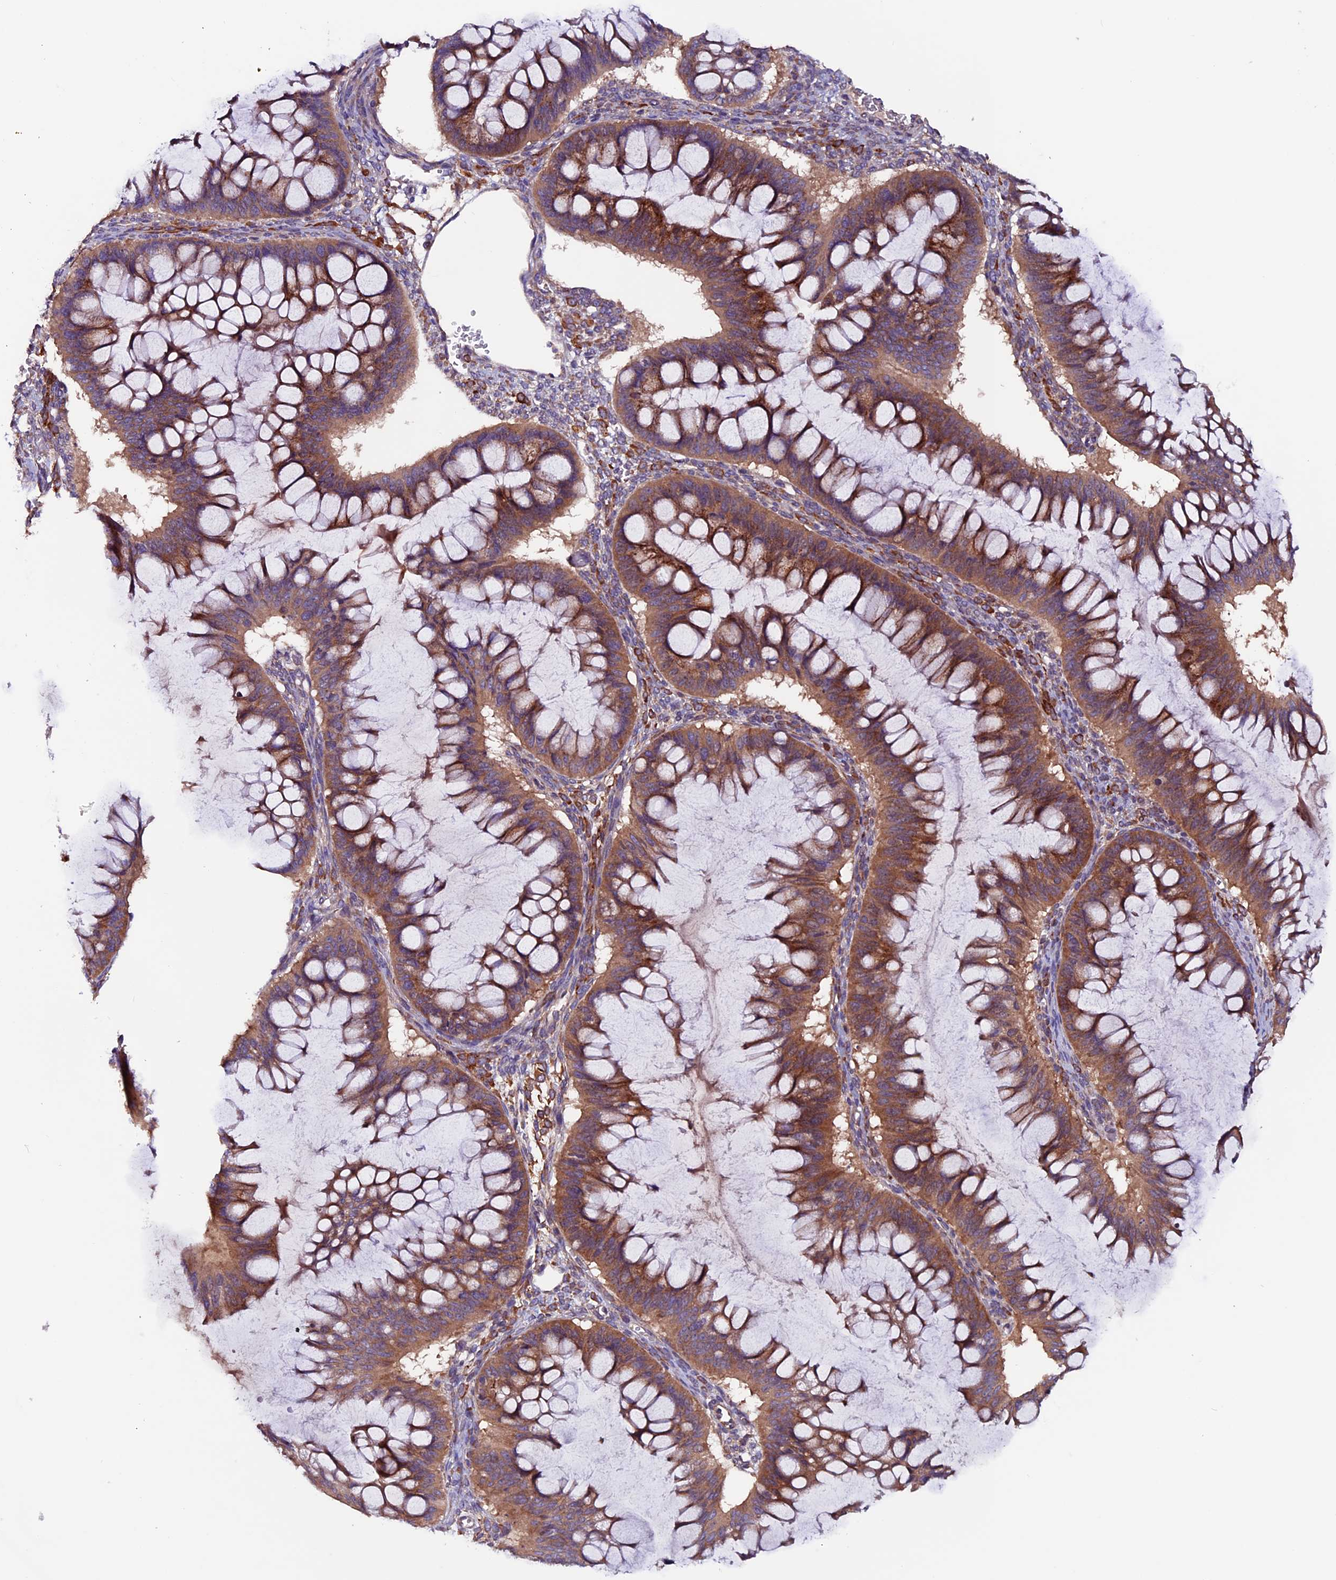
{"staining": {"intensity": "moderate", "quantity": ">75%", "location": "cytoplasmic/membranous"}, "tissue": "ovarian cancer", "cell_type": "Tumor cells", "image_type": "cancer", "snomed": [{"axis": "morphology", "description": "Cystadenocarcinoma, mucinous, NOS"}, {"axis": "topography", "description": "Ovary"}], "caption": "Protein staining reveals moderate cytoplasmic/membranous positivity in approximately >75% of tumor cells in ovarian cancer (mucinous cystadenocarcinoma).", "gene": "ZNF598", "patient": {"sex": "female", "age": 73}}